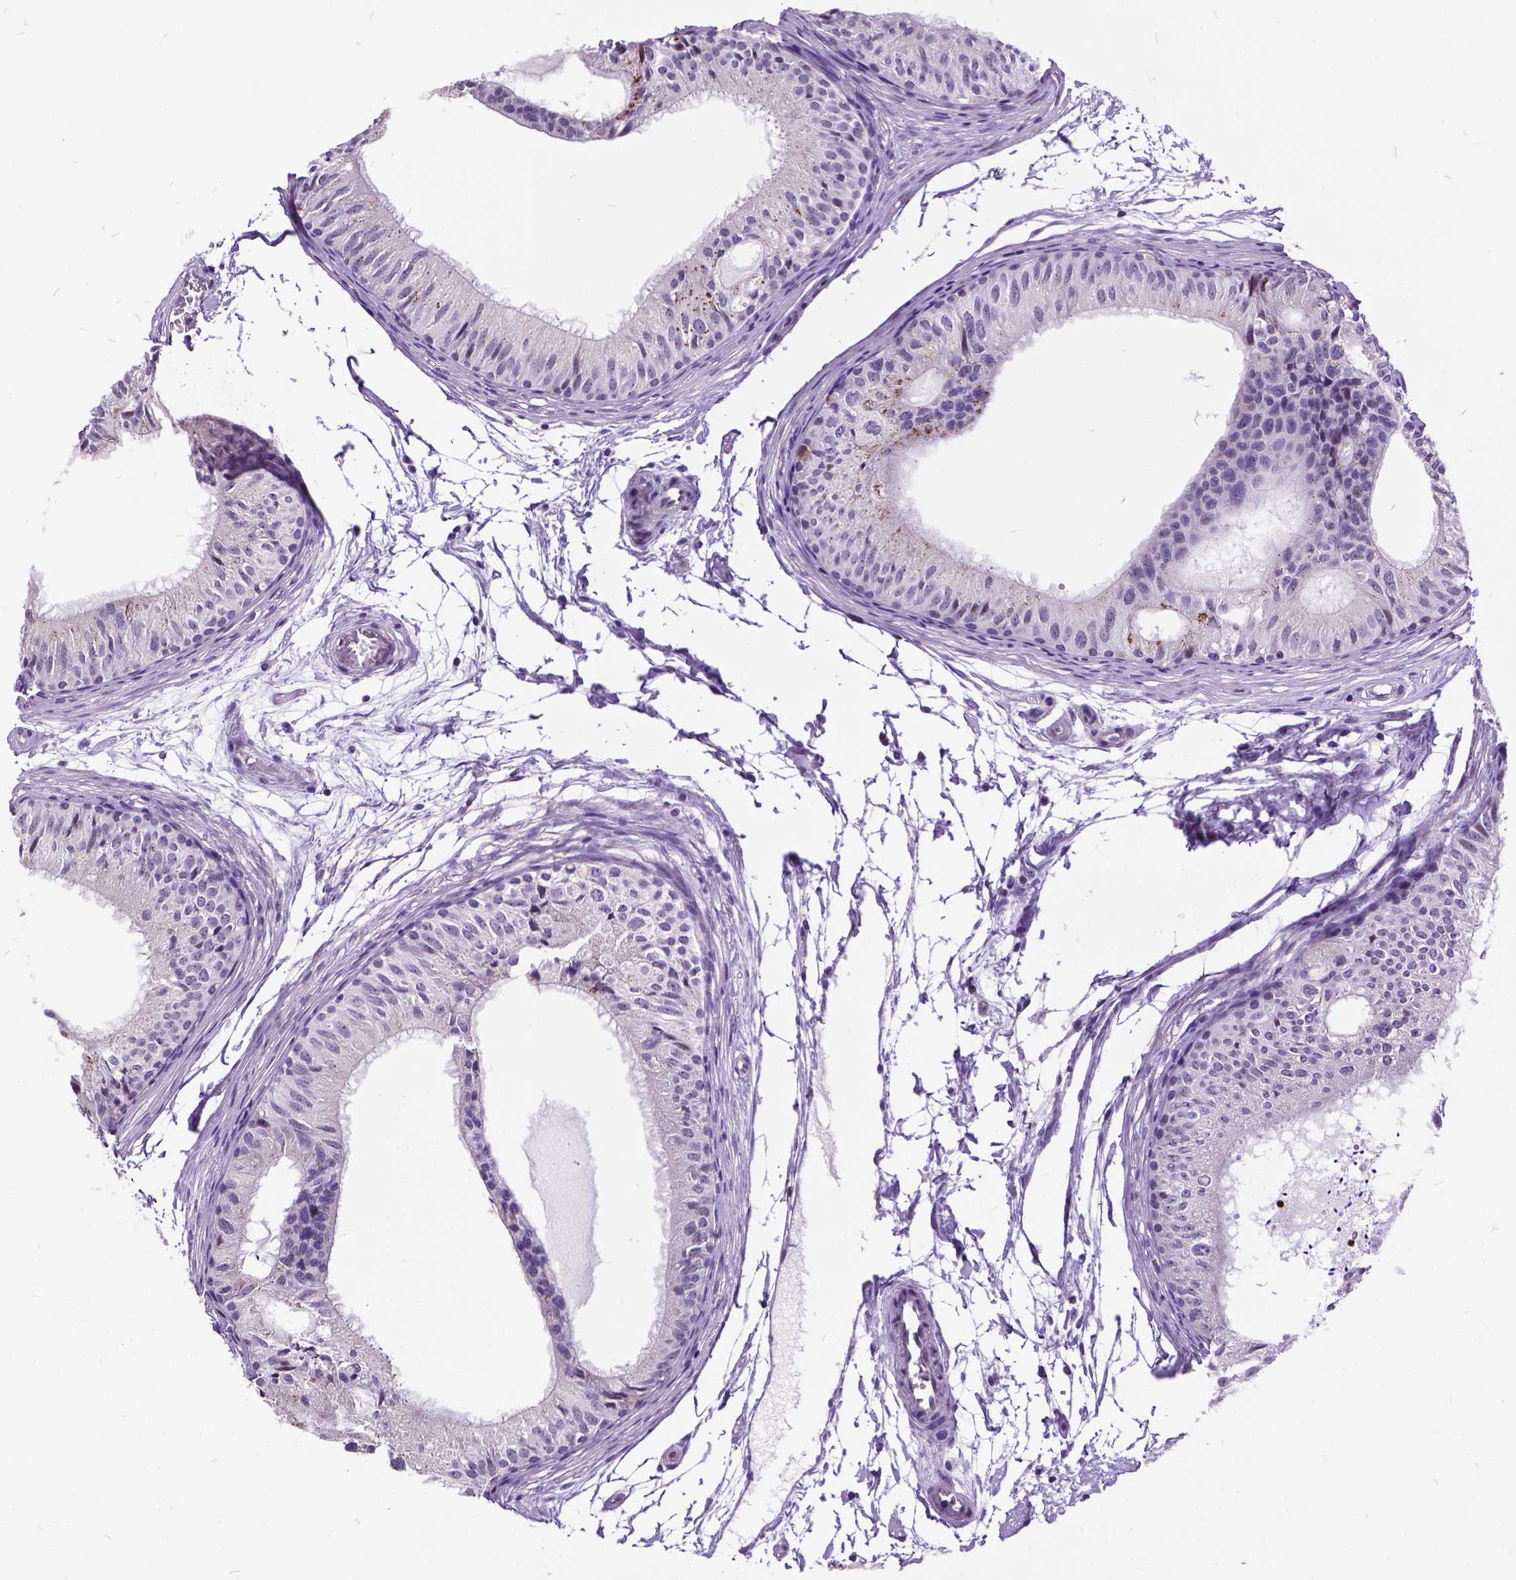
{"staining": {"intensity": "negative", "quantity": "none", "location": "none"}, "tissue": "epididymis", "cell_type": "Glandular cells", "image_type": "normal", "snomed": [{"axis": "morphology", "description": "Normal tissue, NOS"}, {"axis": "topography", "description": "Epididymis"}], "caption": "There is no significant positivity in glandular cells of epididymis. (DAB (3,3'-diaminobenzidine) immunohistochemistry (IHC), high magnification).", "gene": "DPF3", "patient": {"sex": "male", "age": 25}}